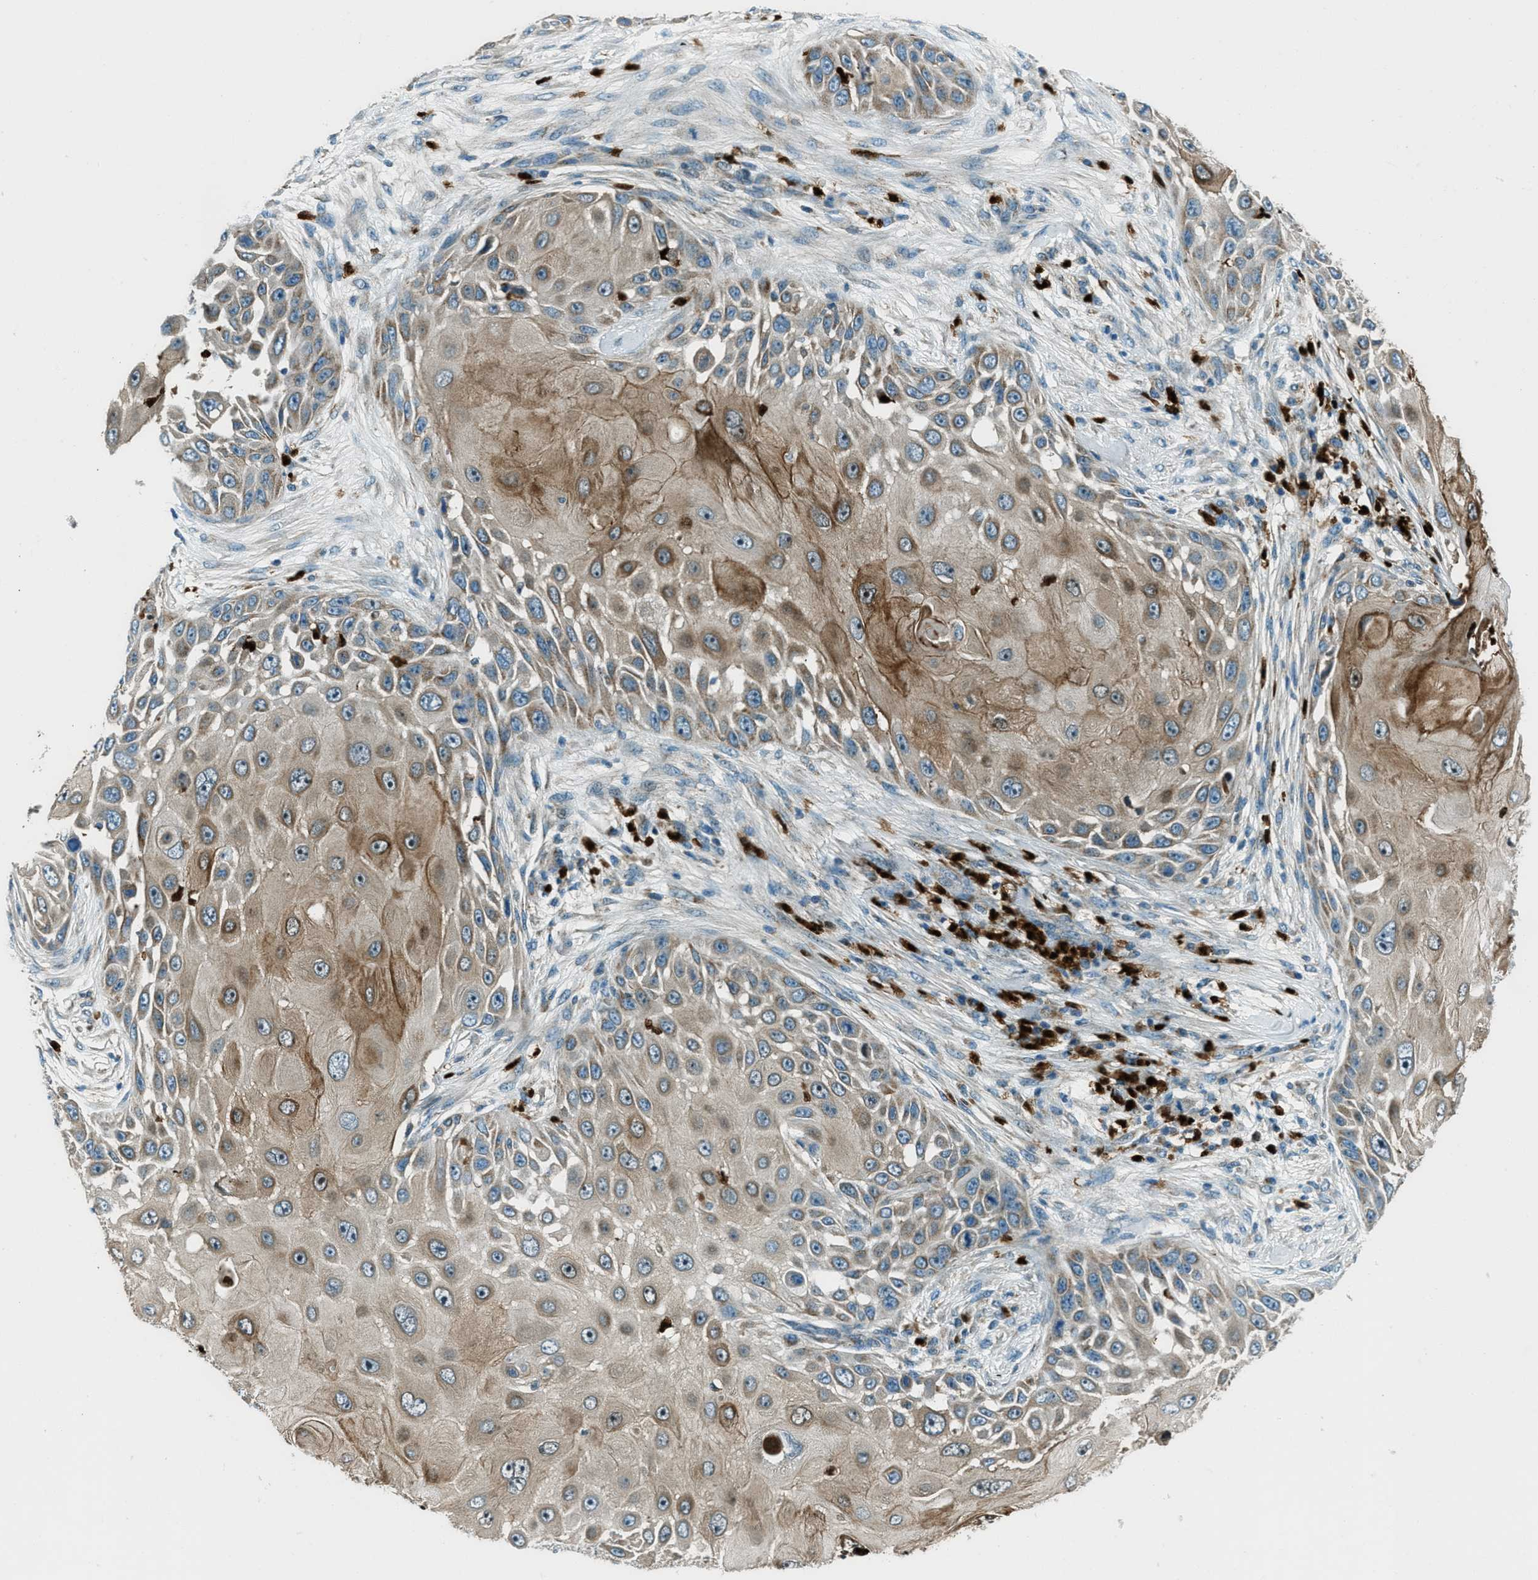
{"staining": {"intensity": "moderate", "quantity": "25%-75%", "location": "cytoplasmic/membranous"}, "tissue": "skin cancer", "cell_type": "Tumor cells", "image_type": "cancer", "snomed": [{"axis": "morphology", "description": "Squamous cell carcinoma, NOS"}, {"axis": "topography", "description": "Skin"}], "caption": "Immunohistochemistry of human squamous cell carcinoma (skin) demonstrates medium levels of moderate cytoplasmic/membranous positivity in about 25%-75% of tumor cells.", "gene": "FAR1", "patient": {"sex": "female", "age": 44}}